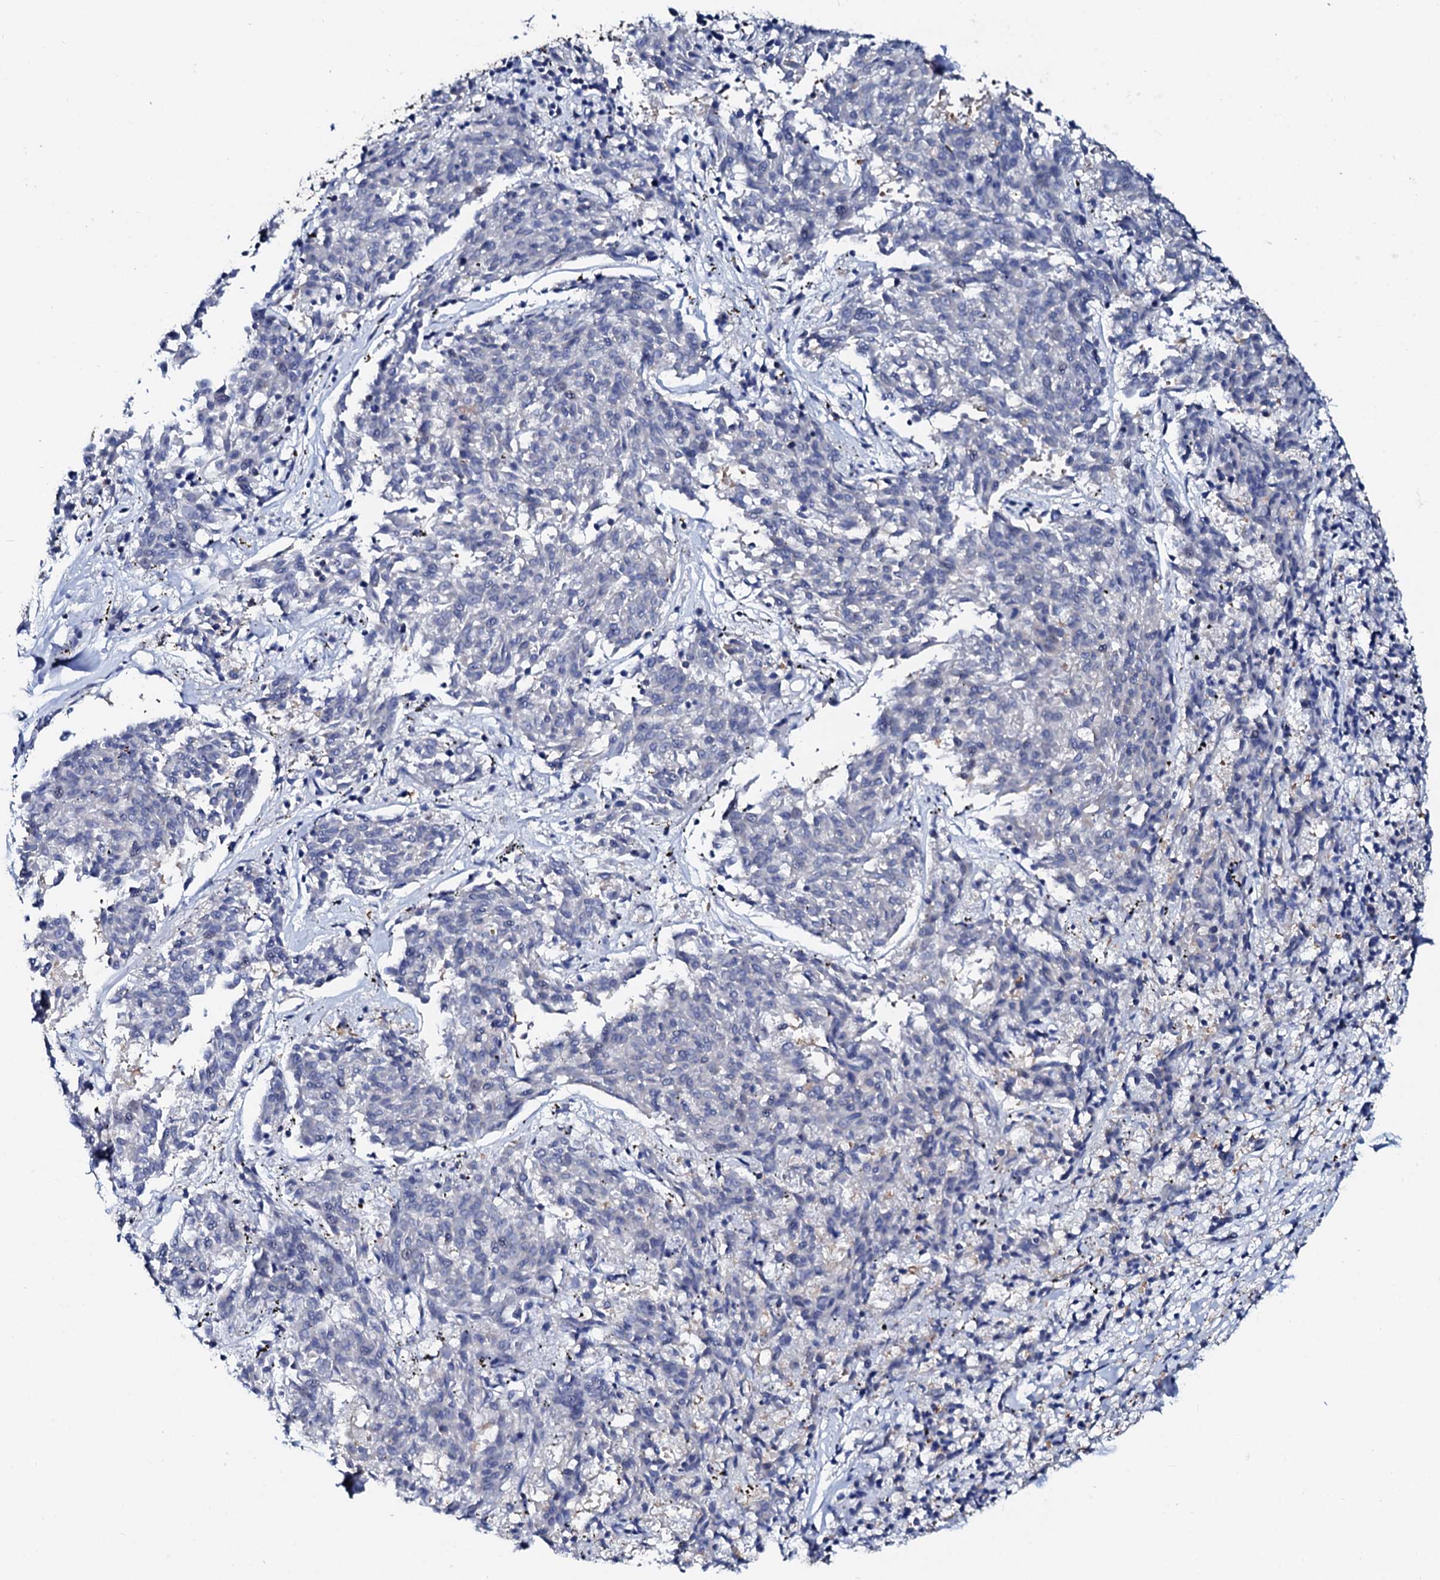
{"staining": {"intensity": "negative", "quantity": "none", "location": "none"}, "tissue": "melanoma", "cell_type": "Tumor cells", "image_type": "cancer", "snomed": [{"axis": "morphology", "description": "Malignant melanoma, NOS"}, {"axis": "topography", "description": "Skin"}], "caption": "A high-resolution histopathology image shows IHC staining of malignant melanoma, which shows no significant expression in tumor cells. (DAB immunohistochemistry visualized using brightfield microscopy, high magnification).", "gene": "GLB1L3", "patient": {"sex": "female", "age": 72}}